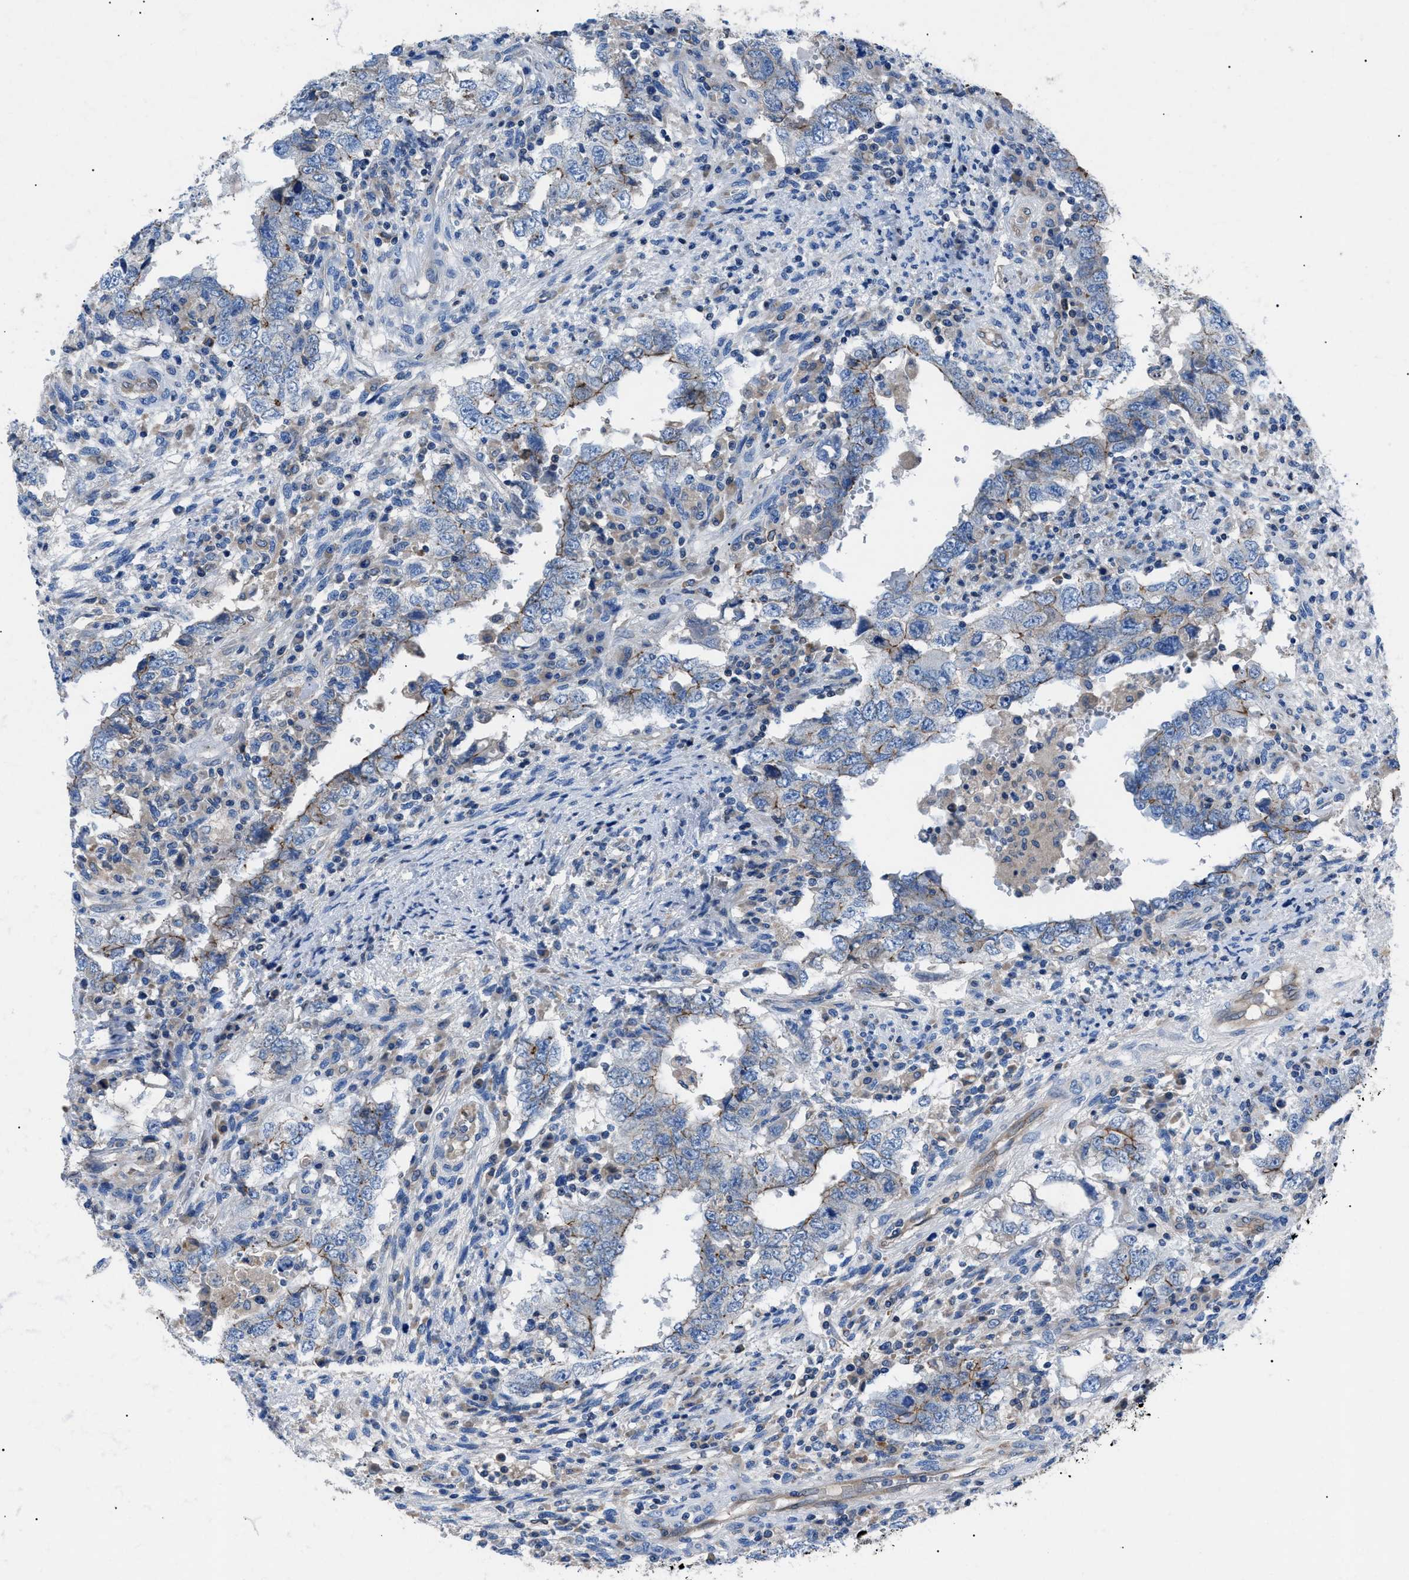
{"staining": {"intensity": "moderate", "quantity": "<25%", "location": "cytoplasmic/membranous"}, "tissue": "testis cancer", "cell_type": "Tumor cells", "image_type": "cancer", "snomed": [{"axis": "morphology", "description": "Carcinoma, Embryonal, NOS"}, {"axis": "topography", "description": "Testis"}], "caption": "Human testis embryonal carcinoma stained with a brown dye displays moderate cytoplasmic/membranous positive positivity in about <25% of tumor cells.", "gene": "ZDHHC24", "patient": {"sex": "male", "age": 26}}